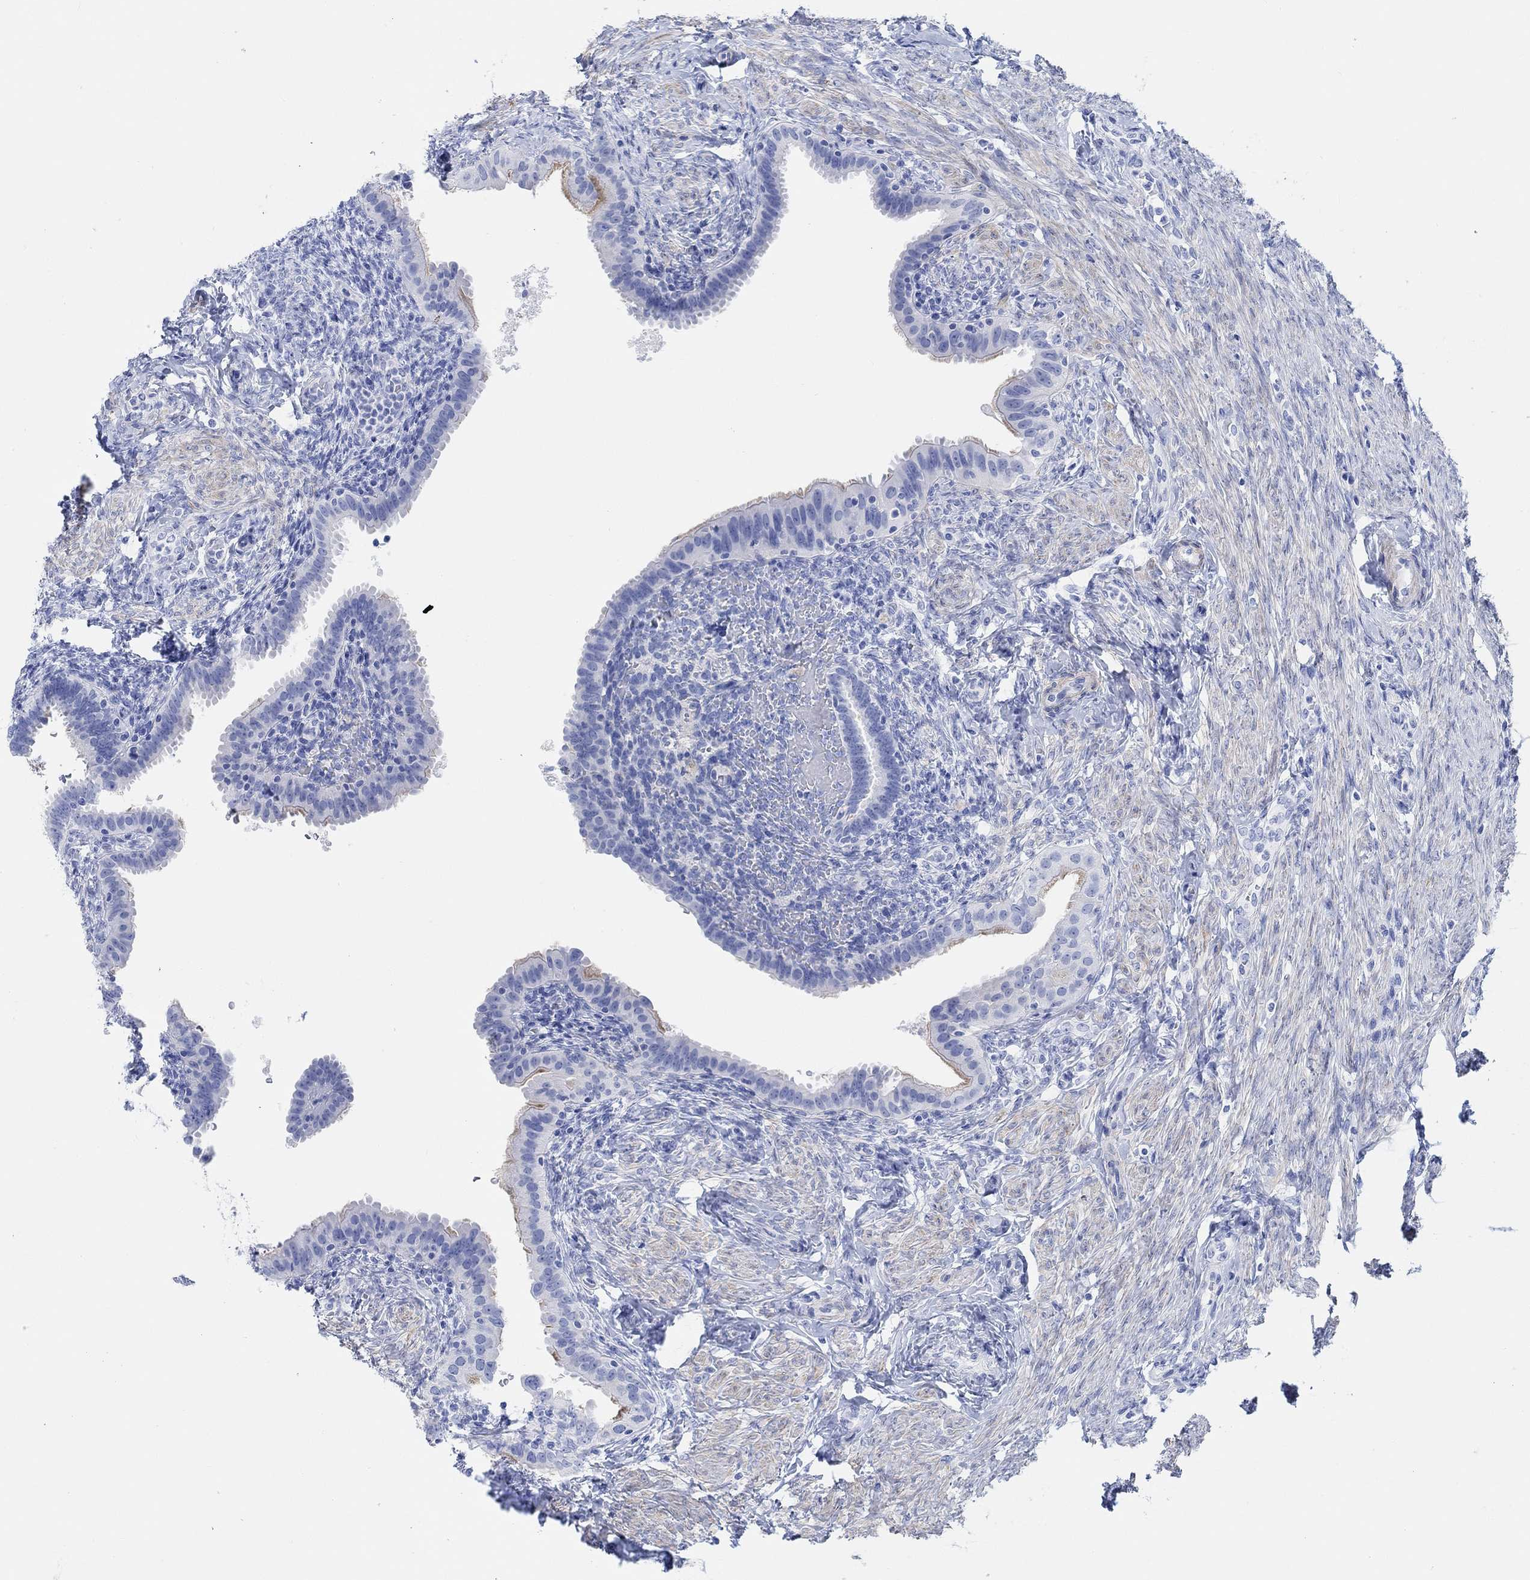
{"staining": {"intensity": "weak", "quantity": "<25%", "location": "cytoplasmic/membranous"}, "tissue": "fallopian tube", "cell_type": "Glandular cells", "image_type": "normal", "snomed": [{"axis": "morphology", "description": "Normal tissue, NOS"}, {"axis": "topography", "description": "Fallopian tube"}], "caption": "Immunohistochemical staining of unremarkable human fallopian tube displays no significant staining in glandular cells.", "gene": "ANKRD33", "patient": {"sex": "female", "age": 41}}